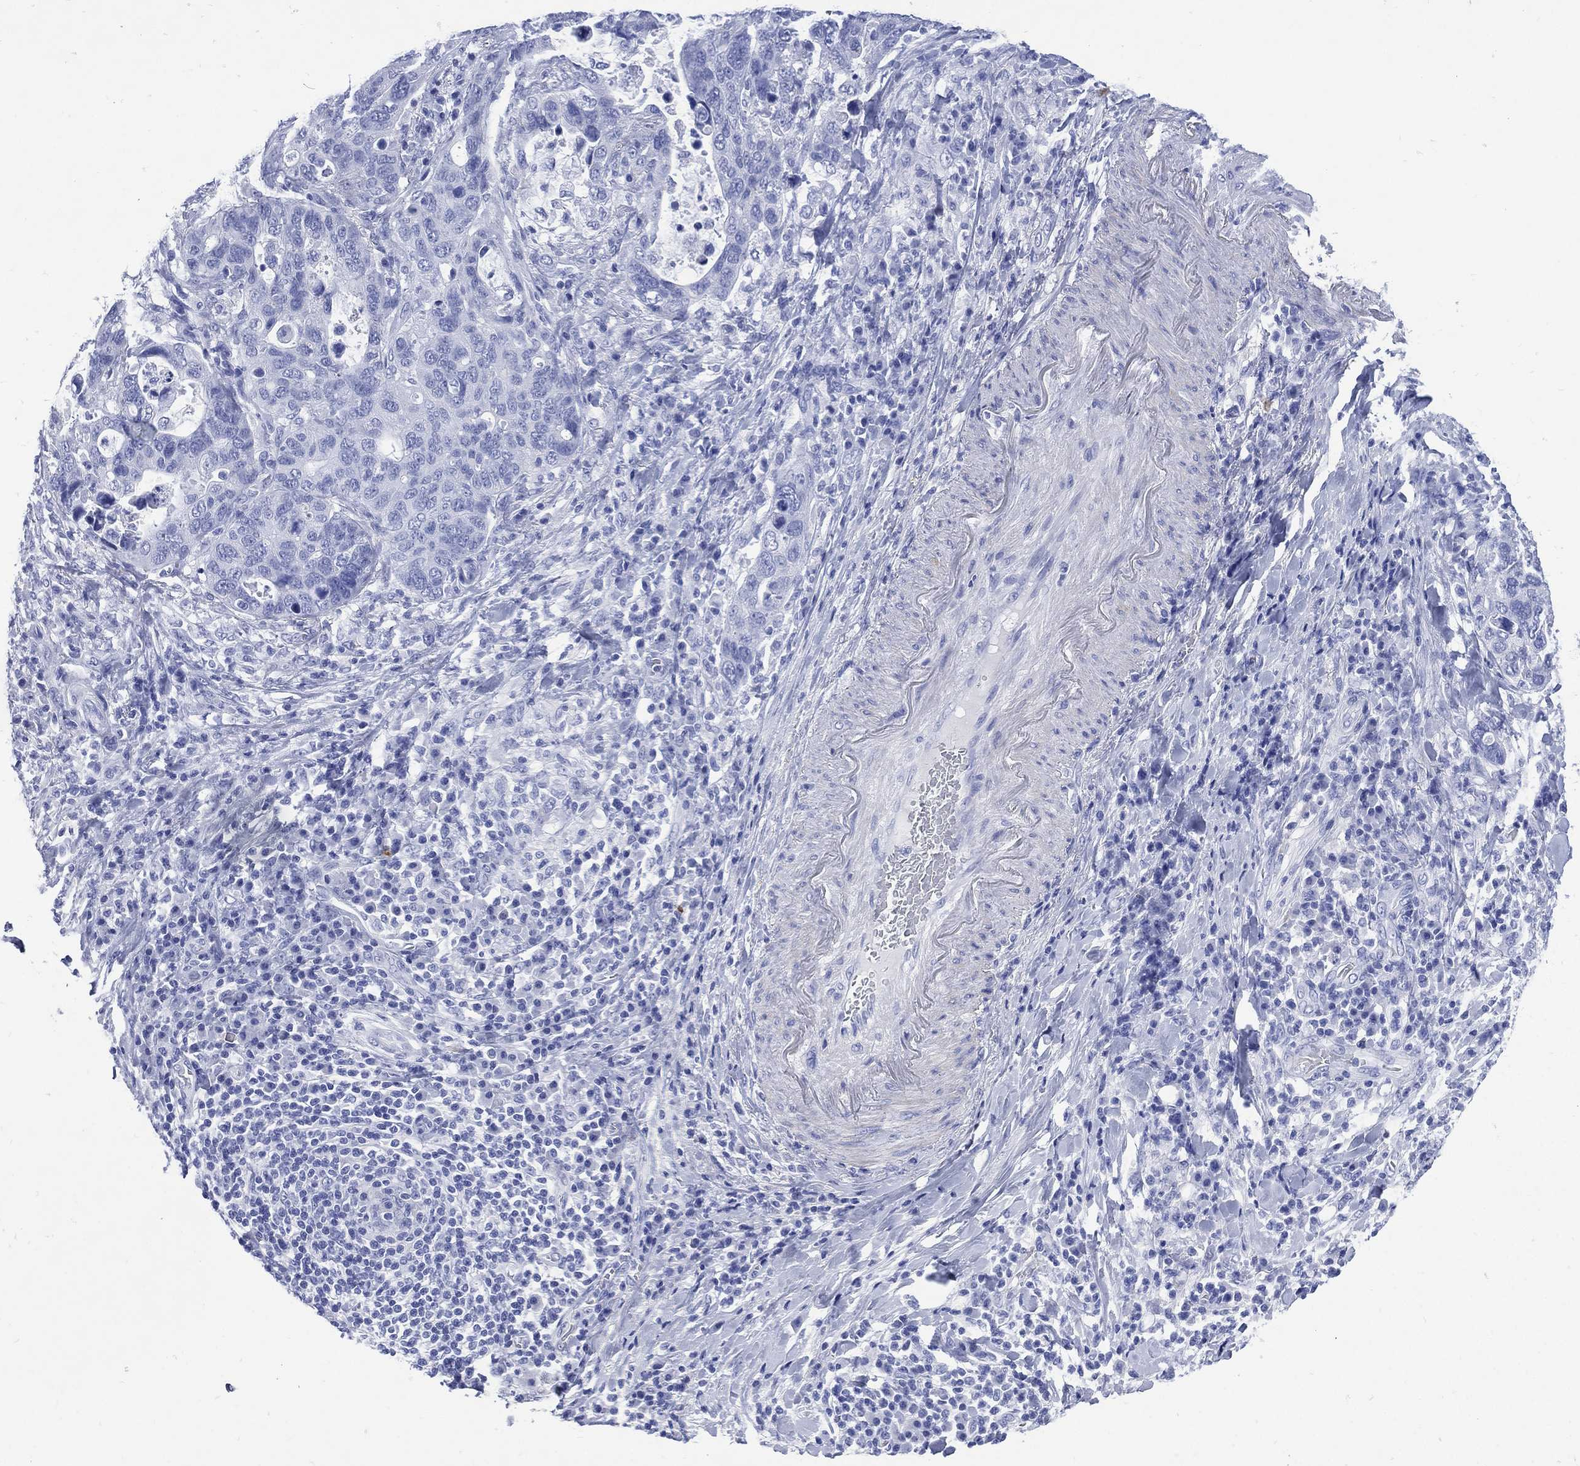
{"staining": {"intensity": "negative", "quantity": "none", "location": "none"}, "tissue": "stomach cancer", "cell_type": "Tumor cells", "image_type": "cancer", "snomed": [{"axis": "morphology", "description": "Adenocarcinoma, NOS"}, {"axis": "topography", "description": "Stomach"}], "caption": "High power microscopy micrograph of an immunohistochemistry (IHC) histopathology image of adenocarcinoma (stomach), revealing no significant expression in tumor cells.", "gene": "SHCBP1L", "patient": {"sex": "male", "age": 54}}